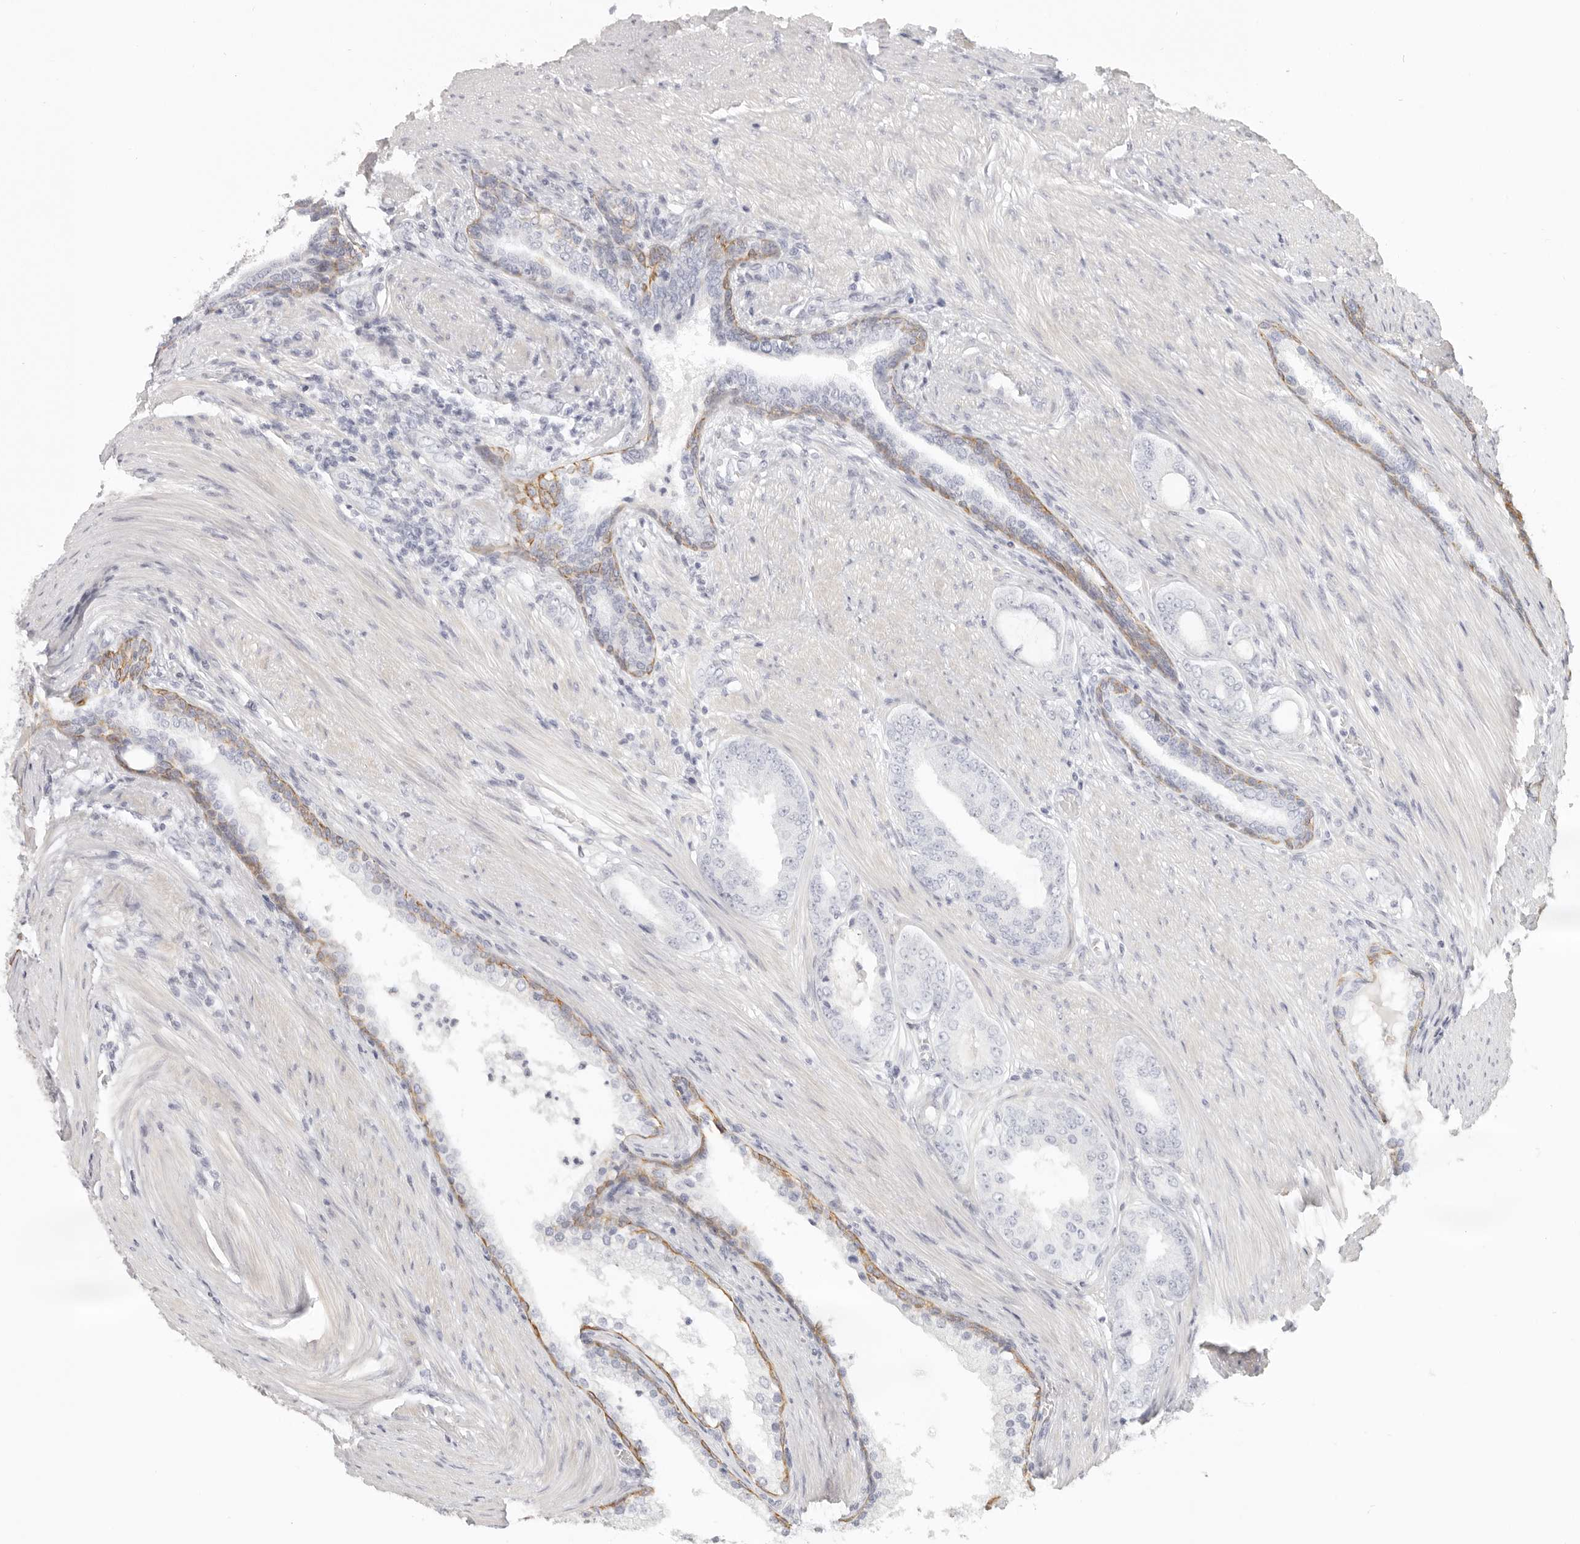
{"staining": {"intensity": "negative", "quantity": "none", "location": "none"}, "tissue": "prostate cancer", "cell_type": "Tumor cells", "image_type": "cancer", "snomed": [{"axis": "morphology", "description": "Adenocarcinoma, High grade"}, {"axis": "topography", "description": "Prostate"}], "caption": "This is an immunohistochemistry (IHC) histopathology image of human adenocarcinoma (high-grade) (prostate). There is no staining in tumor cells.", "gene": "RXFP1", "patient": {"sex": "male", "age": 60}}